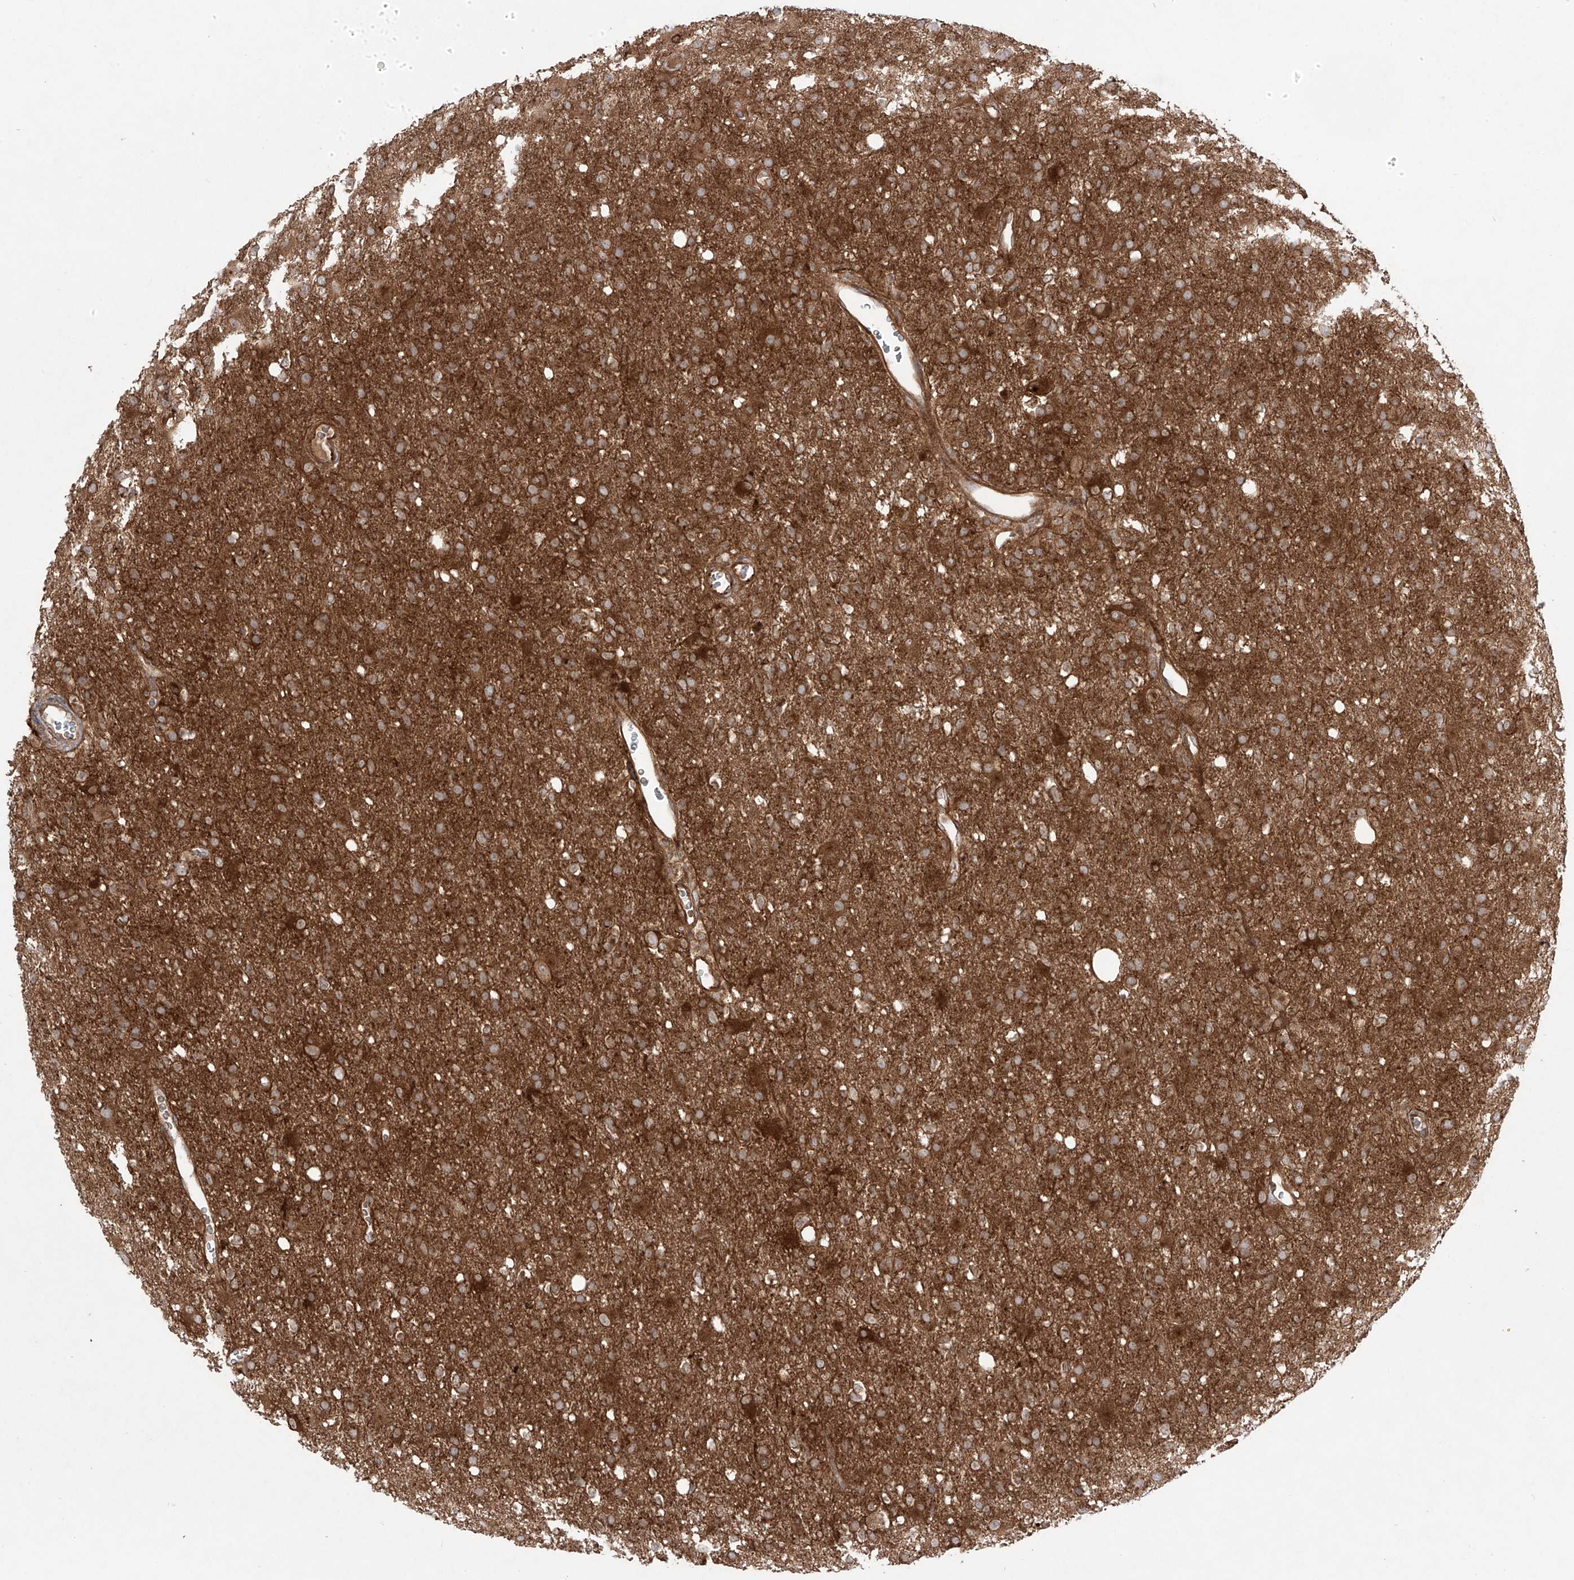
{"staining": {"intensity": "moderate", "quantity": ">75%", "location": "cytoplasmic/membranous"}, "tissue": "glioma", "cell_type": "Tumor cells", "image_type": "cancer", "snomed": [{"axis": "morphology", "description": "Glioma, malignant, High grade"}, {"axis": "topography", "description": "Brain"}], "caption": "Glioma tissue reveals moderate cytoplasmic/membranous positivity in about >75% of tumor cells", "gene": "YKT6", "patient": {"sex": "female", "age": 57}}